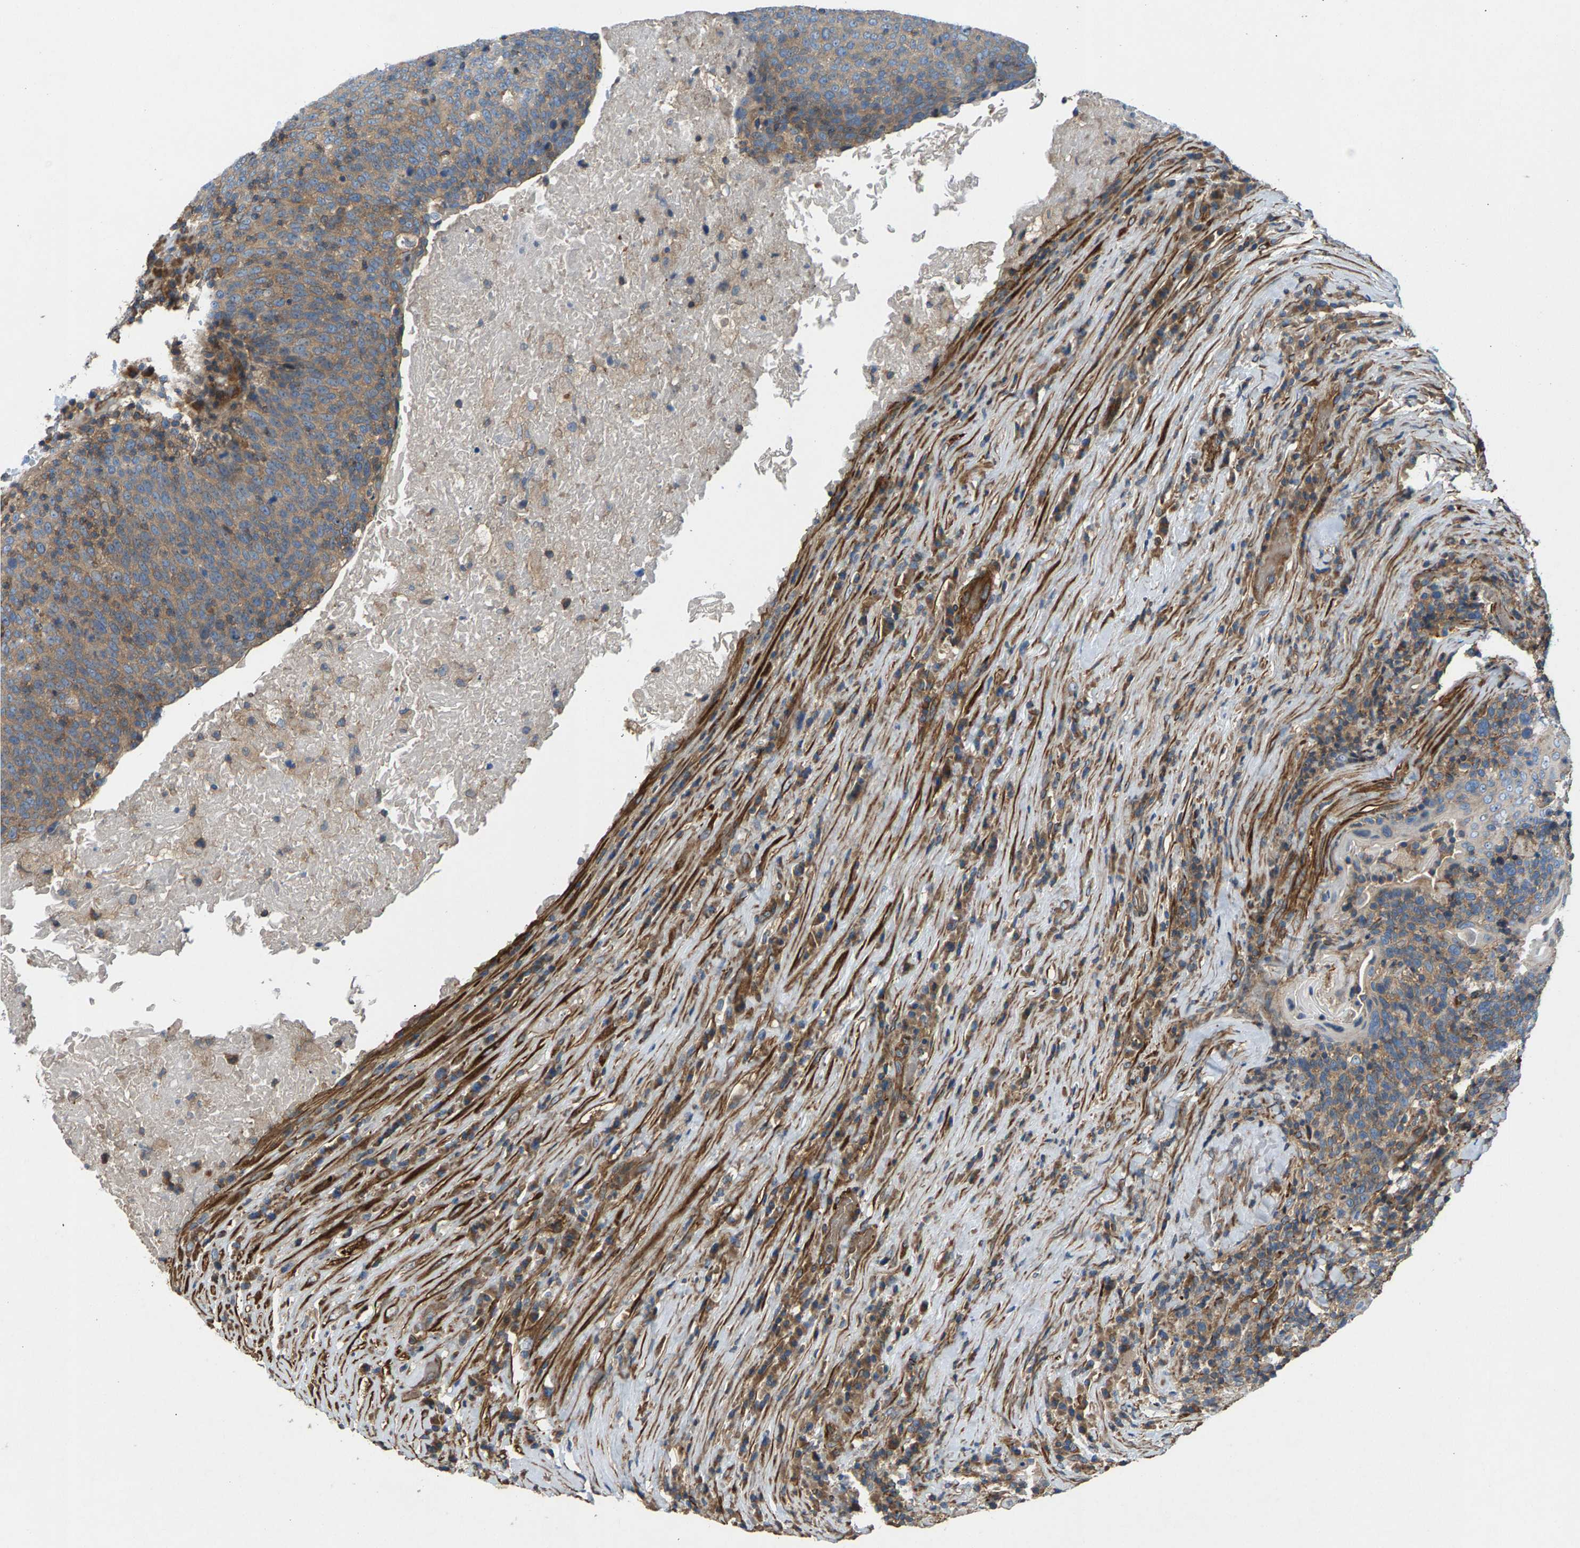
{"staining": {"intensity": "weak", "quantity": ">75%", "location": "cytoplasmic/membranous"}, "tissue": "head and neck cancer", "cell_type": "Tumor cells", "image_type": "cancer", "snomed": [{"axis": "morphology", "description": "Squamous cell carcinoma, NOS"}, {"axis": "morphology", "description": "Squamous cell carcinoma, metastatic, NOS"}, {"axis": "topography", "description": "Lymph node"}, {"axis": "topography", "description": "Head-Neck"}], "caption": "The immunohistochemical stain labels weak cytoplasmic/membranous expression in tumor cells of head and neck cancer (squamous cell carcinoma) tissue. Immunohistochemistry stains the protein in brown and the nuclei are stained blue.", "gene": "PDCL", "patient": {"sex": "male", "age": 62}}